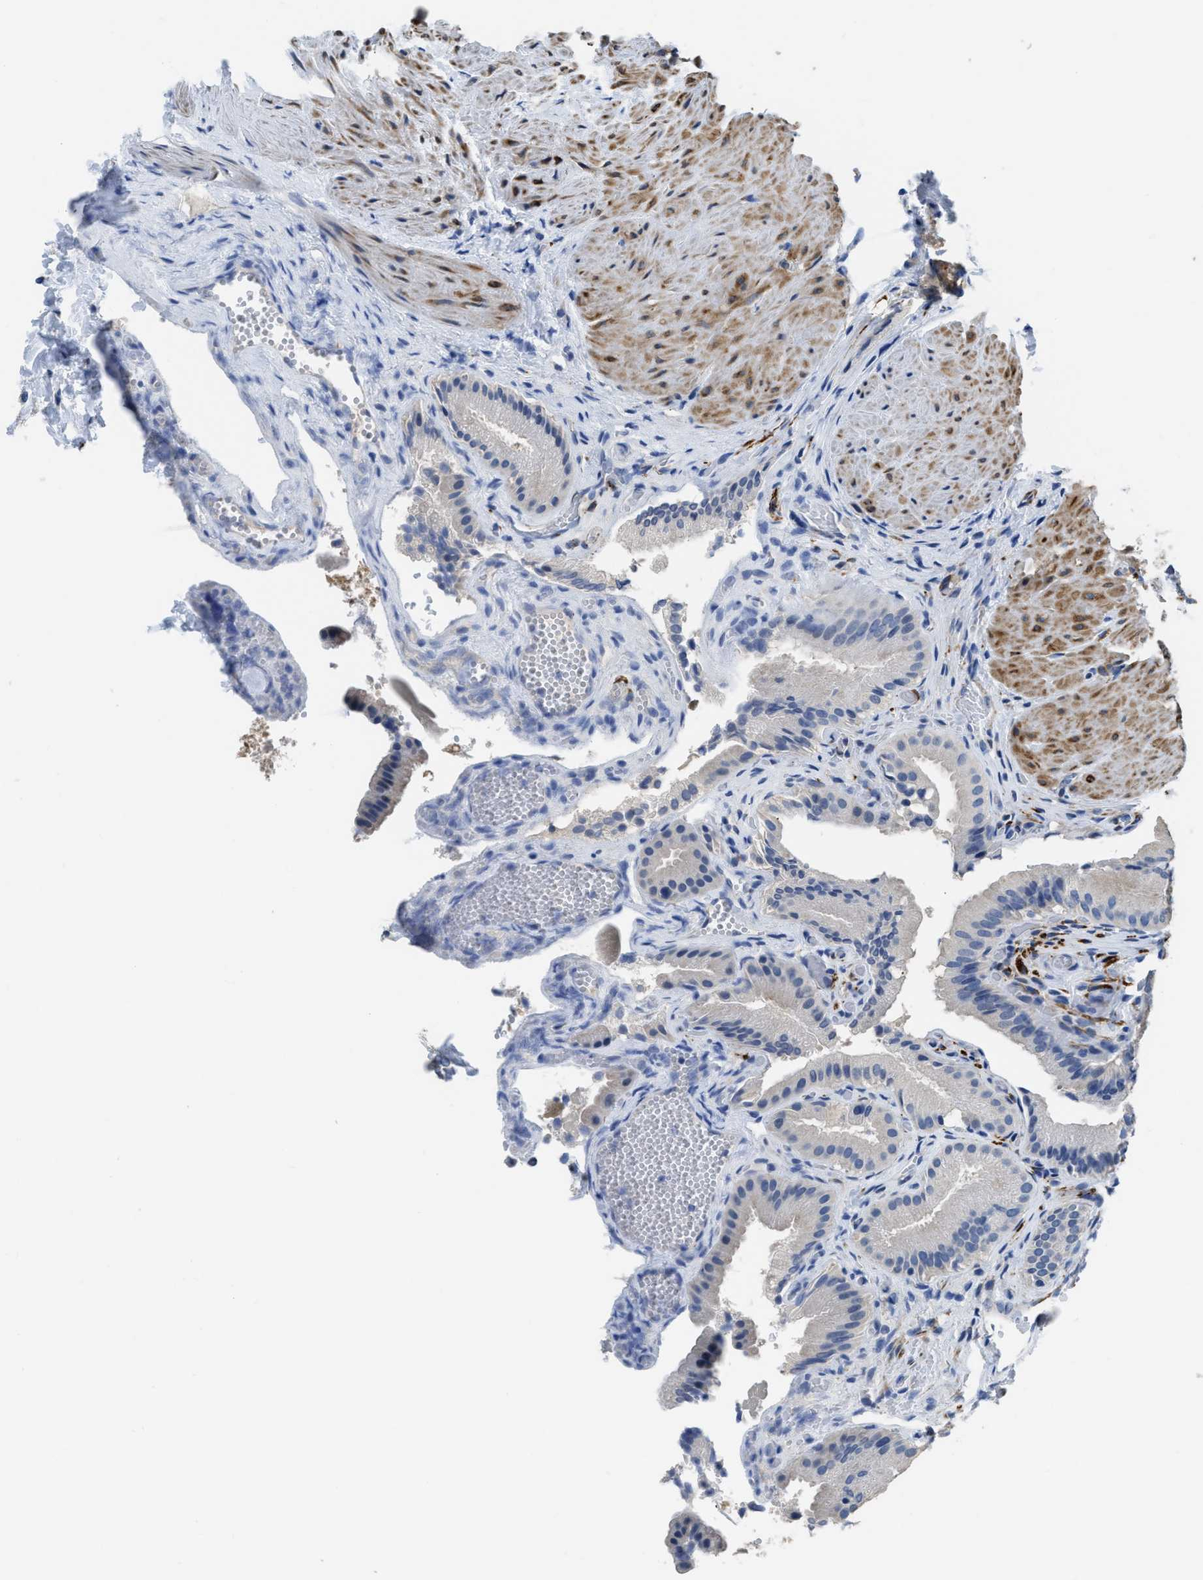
{"staining": {"intensity": "negative", "quantity": "none", "location": "none"}, "tissue": "gallbladder", "cell_type": "Glandular cells", "image_type": "normal", "snomed": [{"axis": "morphology", "description": "Normal tissue, NOS"}, {"axis": "topography", "description": "Gallbladder"}], "caption": "Glandular cells are negative for protein expression in benign human gallbladder. (DAB (3,3'-diaminobenzidine) immunohistochemistry visualized using brightfield microscopy, high magnification).", "gene": "ZSWIM5", "patient": {"sex": "male", "age": 49}}